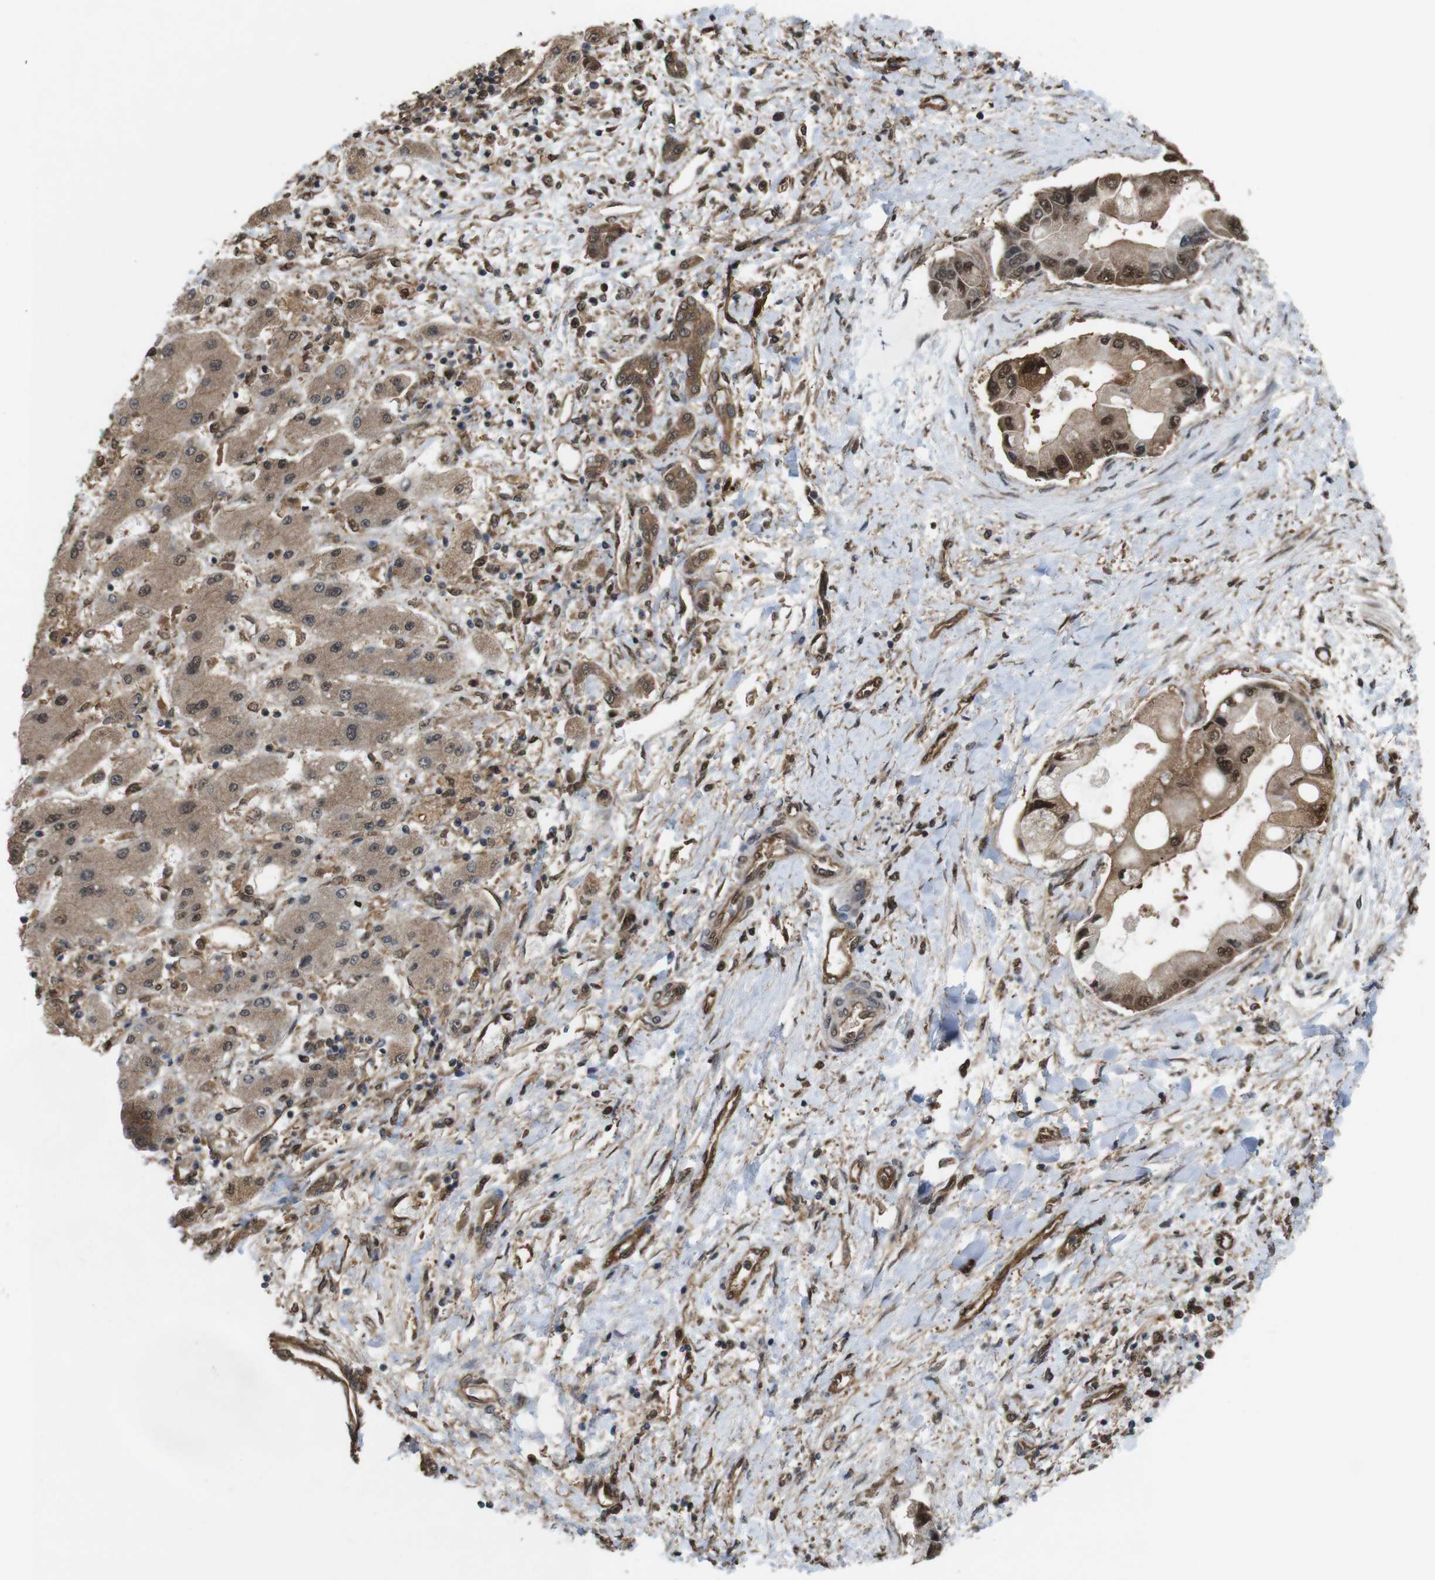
{"staining": {"intensity": "strong", "quantity": ">75%", "location": "cytoplasmic/membranous,nuclear"}, "tissue": "liver cancer", "cell_type": "Tumor cells", "image_type": "cancer", "snomed": [{"axis": "morphology", "description": "Cholangiocarcinoma"}, {"axis": "topography", "description": "Liver"}], "caption": "An immunohistochemistry (IHC) image of tumor tissue is shown. Protein staining in brown labels strong cytoplasmic/membranous and nuclear positivity in liver cholangiocarcinoma within tumor cells. (DAB IHC with brightfield microscopy, high magnification).", "gene": "YWHAG", "patient": {"sex": "male", "age": 50}}